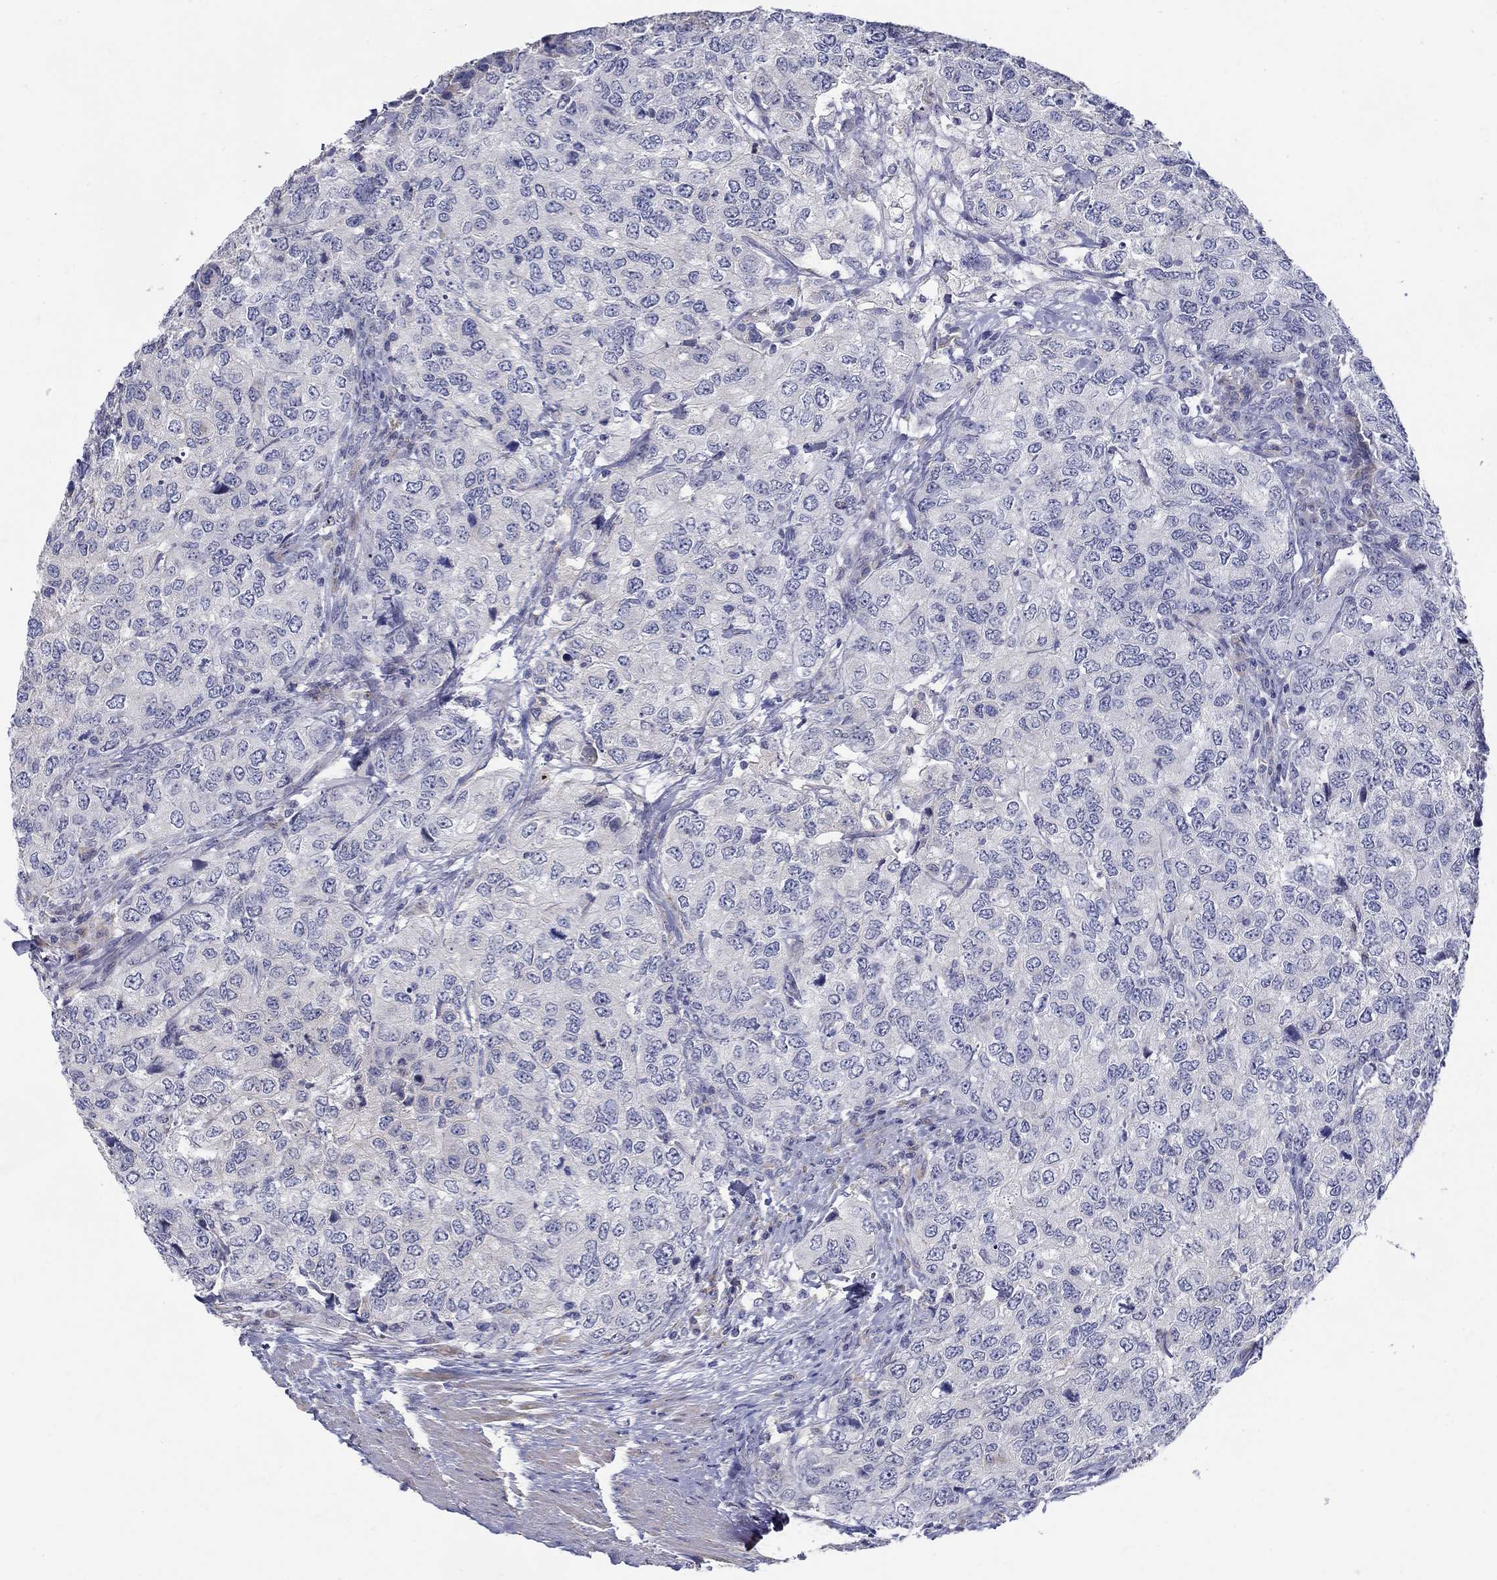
{"staining": {"intensity": "negative", "quantity": "none", "location": "none"}, "tissue": "urothelial cancer", "cell_type": "Tumor cells", "image_type": "cancer", "snomed": [{"axis": "morphology", "description": "Urothelial carcinoma, High grade"}, {"axis": "topography", "description": "Urinary bladder"}], "caption": "A photomicrograph of human urothelial carcinoma (high-grade) is negative for staining in tumor cells.", "gene": "ABCA4", "patient": {"sex": "female", "age": 78}}